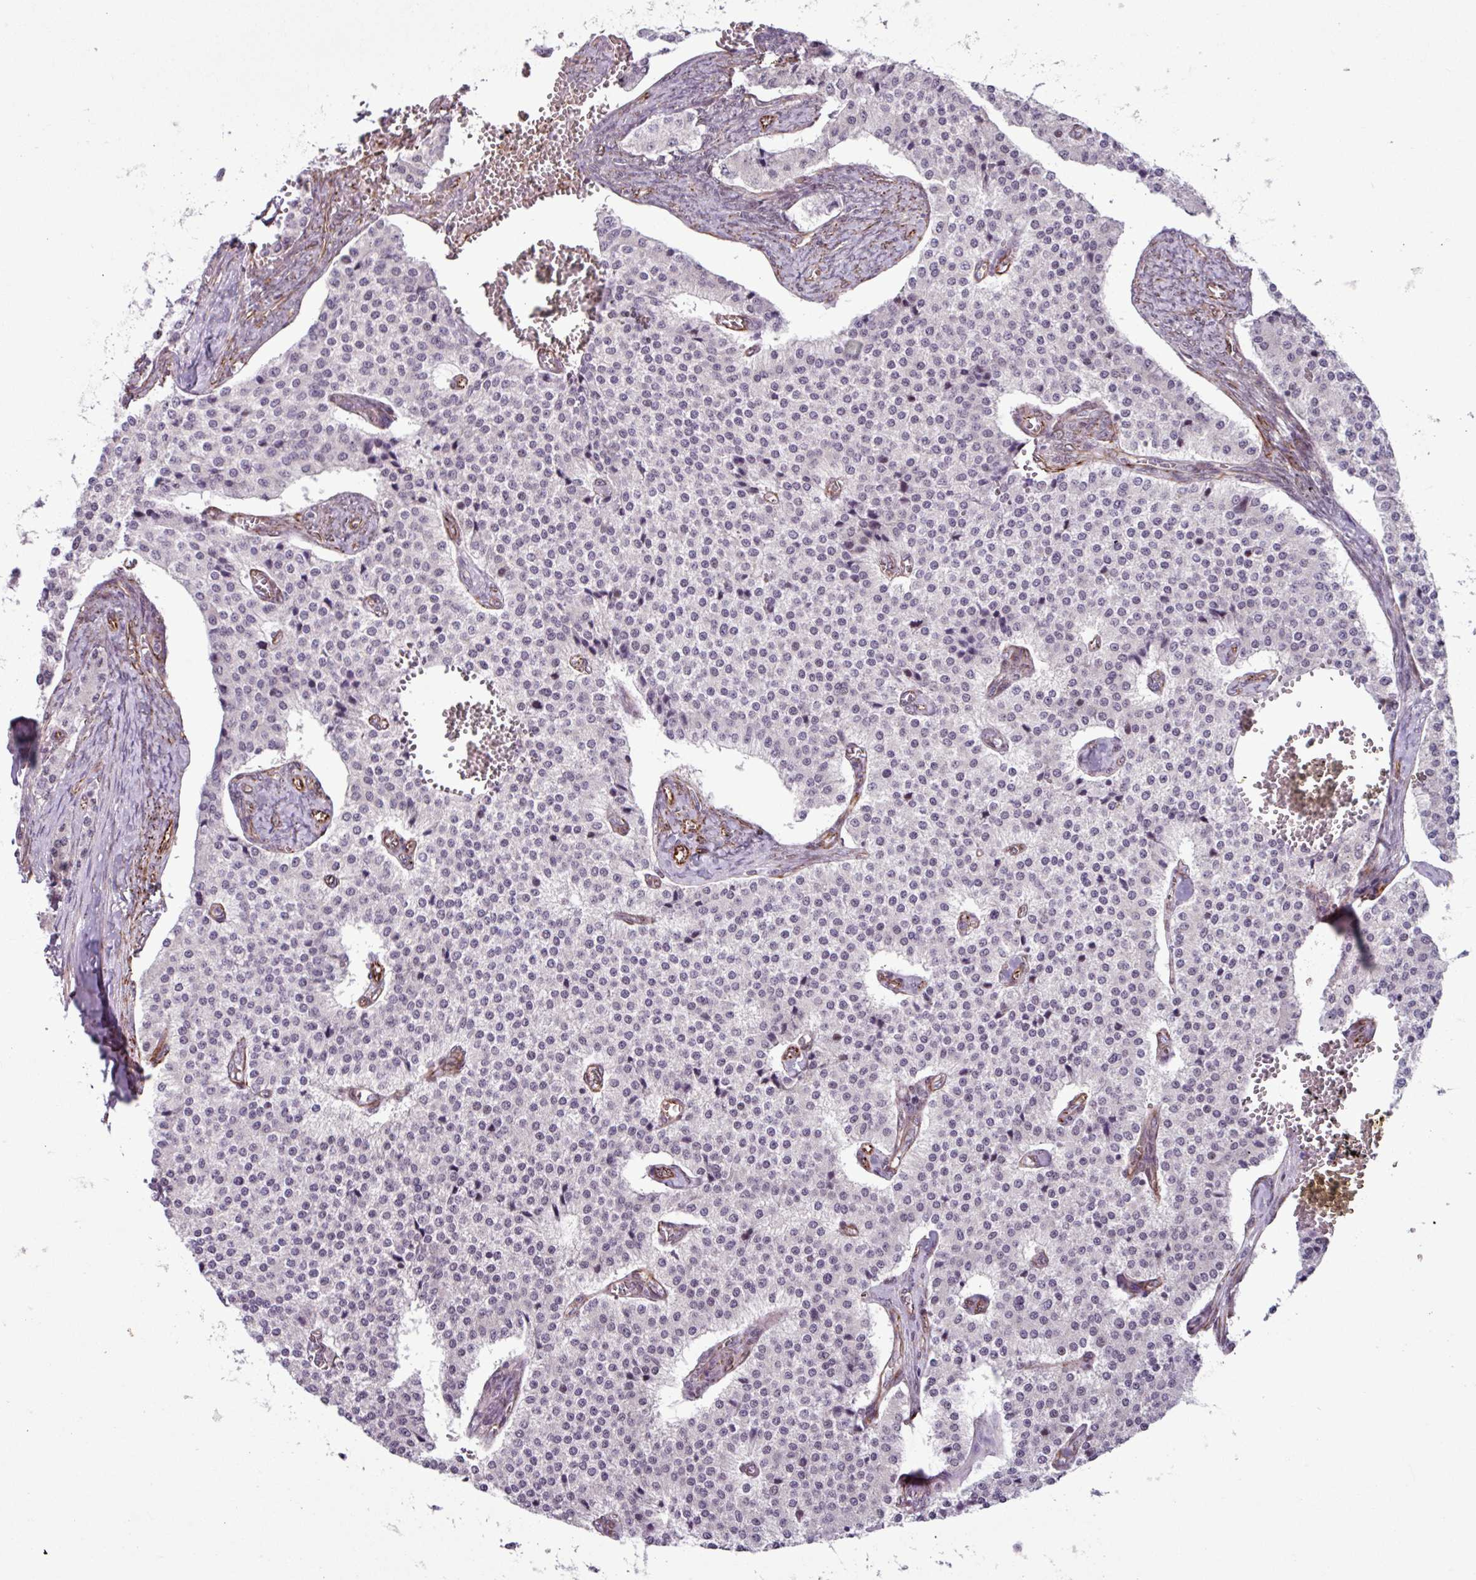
{"staining": {"intensity": "negative", "quantity": "none", "location": "none"}, "tissue": "carcinoid", "cell_type": "Tumor cells", "image_type": "cancer", "snomed": [{"axis": "morphology", "description": "Carcinoid, malignant, NOS"}, {"axis": "topography", "description": "Colon"}], "caption": "DAB immunohistochemical staining of malignant carcinoid displays no significant positivity in tumor cells. (Immunohistochemistry, brightfield microscopy, high magnification).", "gene": "CHD3", "patient": {"sex": "female", "age": 52}}